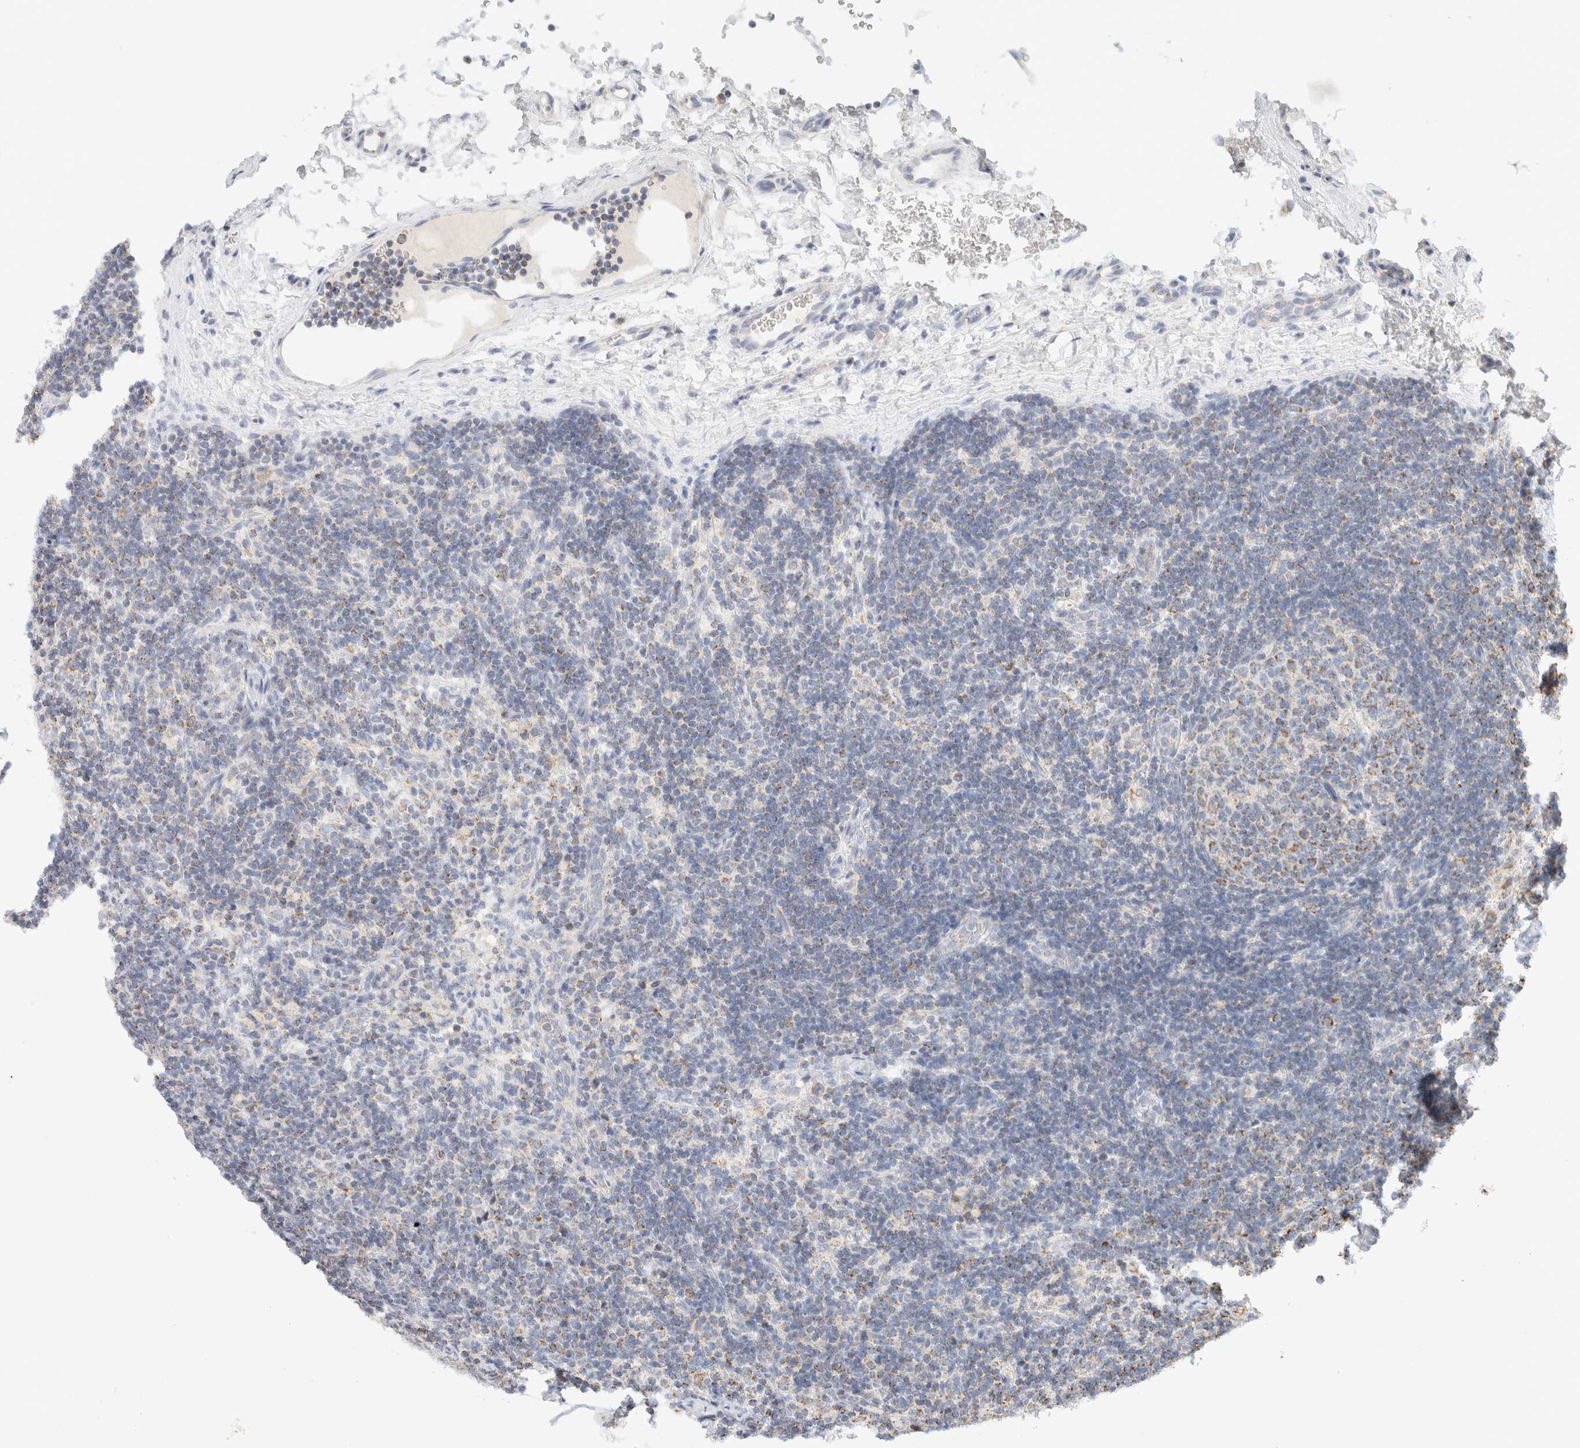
{"staining": {"intensity": "weak", "quantity": "25%-75%", "location": "cytoplasmic/membranous"}, "tissue": "lymph node", "cell_type": "Germinal center cells", "image_type": "normal", "snomed": [{"axis": "morphology", "description": "Normal tissue, NOS"}, {"axis": "topography", "description": "Lymph node"}], "caption": "A brown stain shows weak cytoplasmic/membranous staining of a protein in germinal center cells of unremarkable human lymph node. (DAB = brown stain, brightfield microscopy at high magnification).", "gene": "HDHD3", "patient": {"sex": "female", "age": 22}}